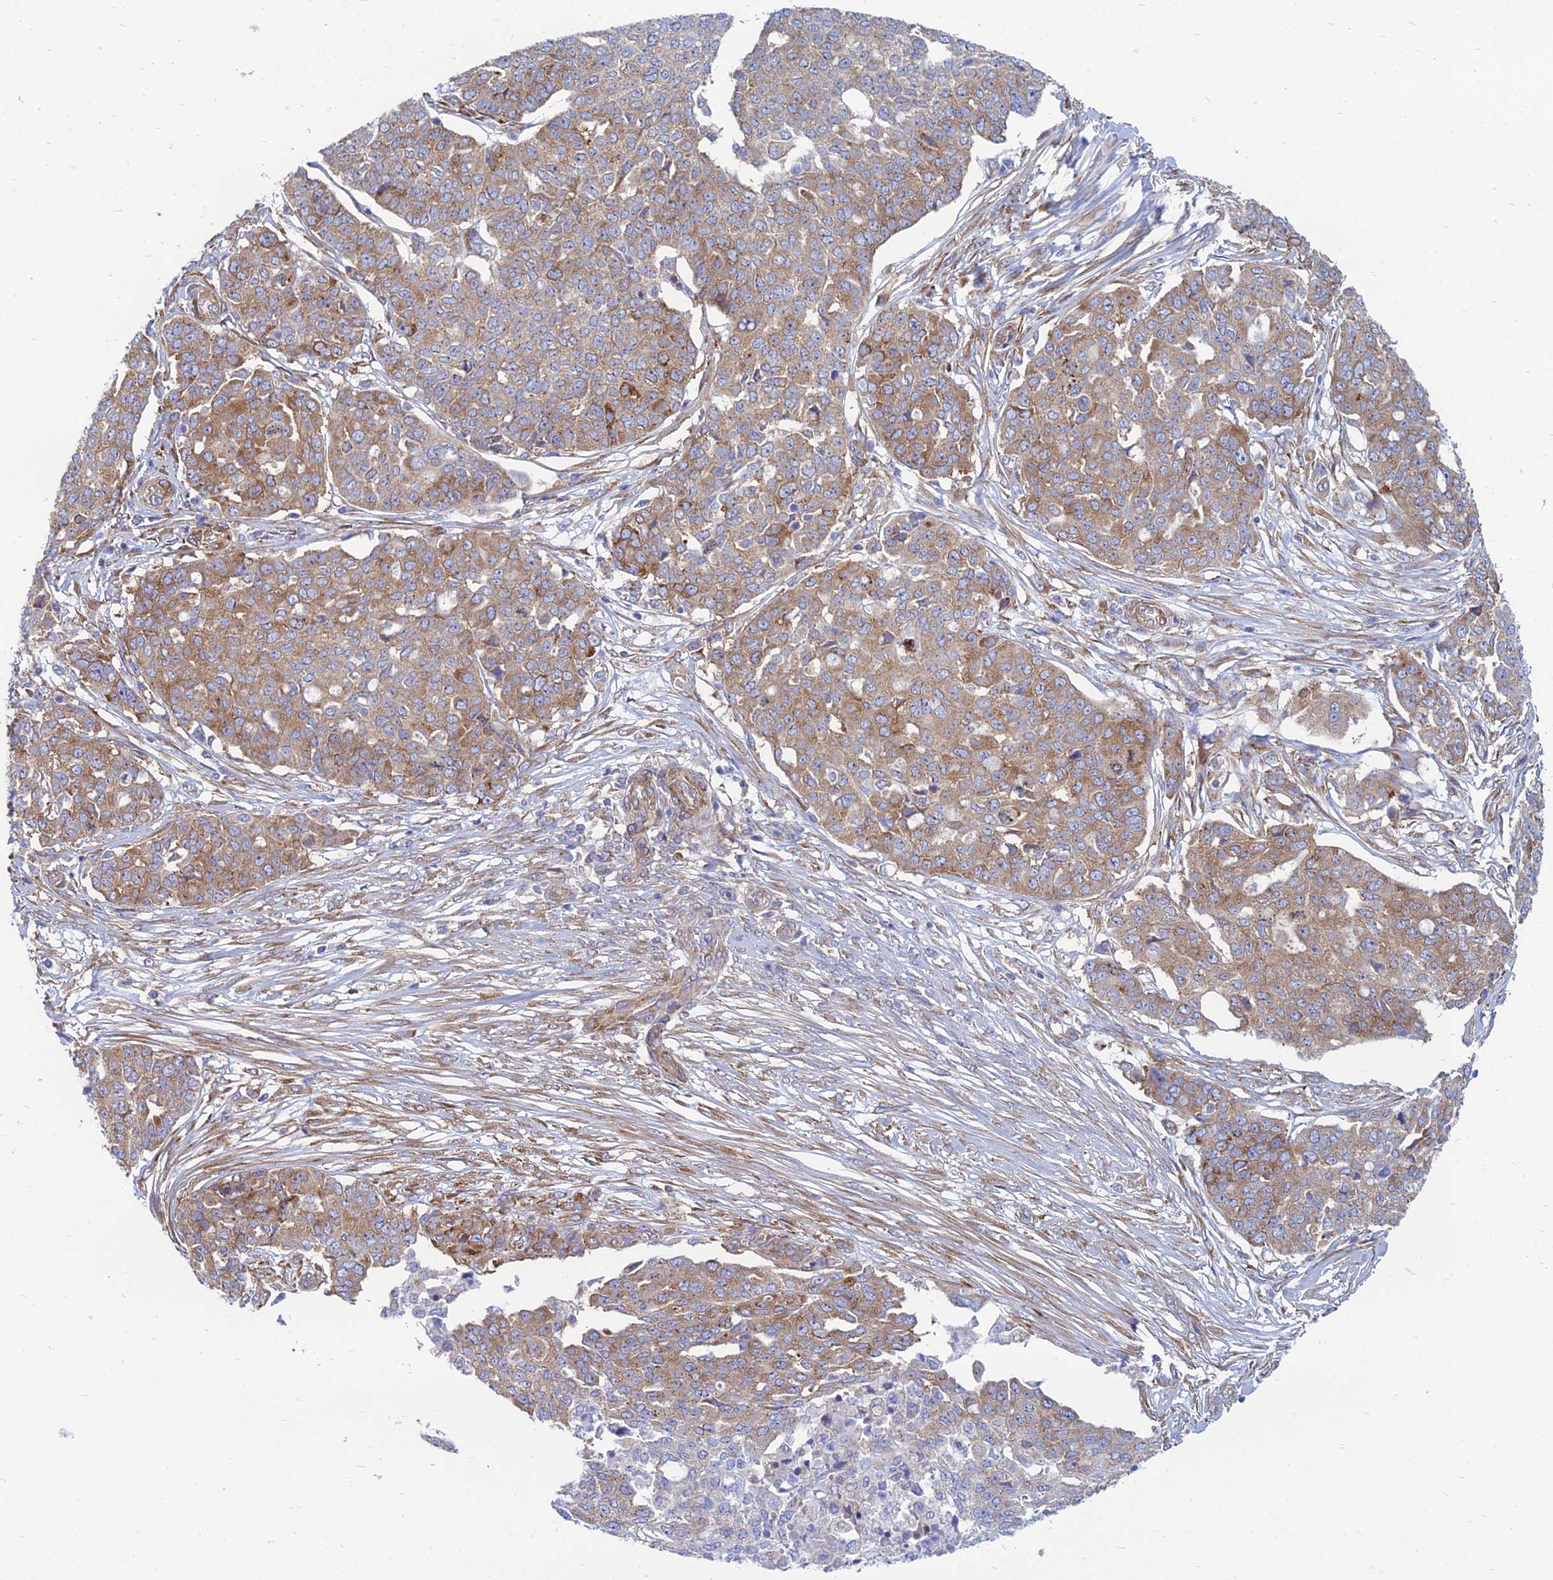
{"staining": {"intensity": "moderate", "quantity": ">75%", "location": "cytoplasmic/membranous"}, "tissue": "ovarian cancer", "cell_type": "Tumor cells", "image_type": "cancer", "snomed": [{"axis": "morphology", "description": "Cystadenocarcinoma, serous, NOS"}, {"axis": "topography", "description": "Soft tissue"}, {"axis": "topography", "description": "Ovary"}], "caption": "The immunohistochemical stain labels moderate cytoplasmic/membranous staining in tumor cells of serous cystadenocarcinoma (ovarian) tissue.", "gene": "TXLNA", "patient": {"sex": "female", "age": 57}}